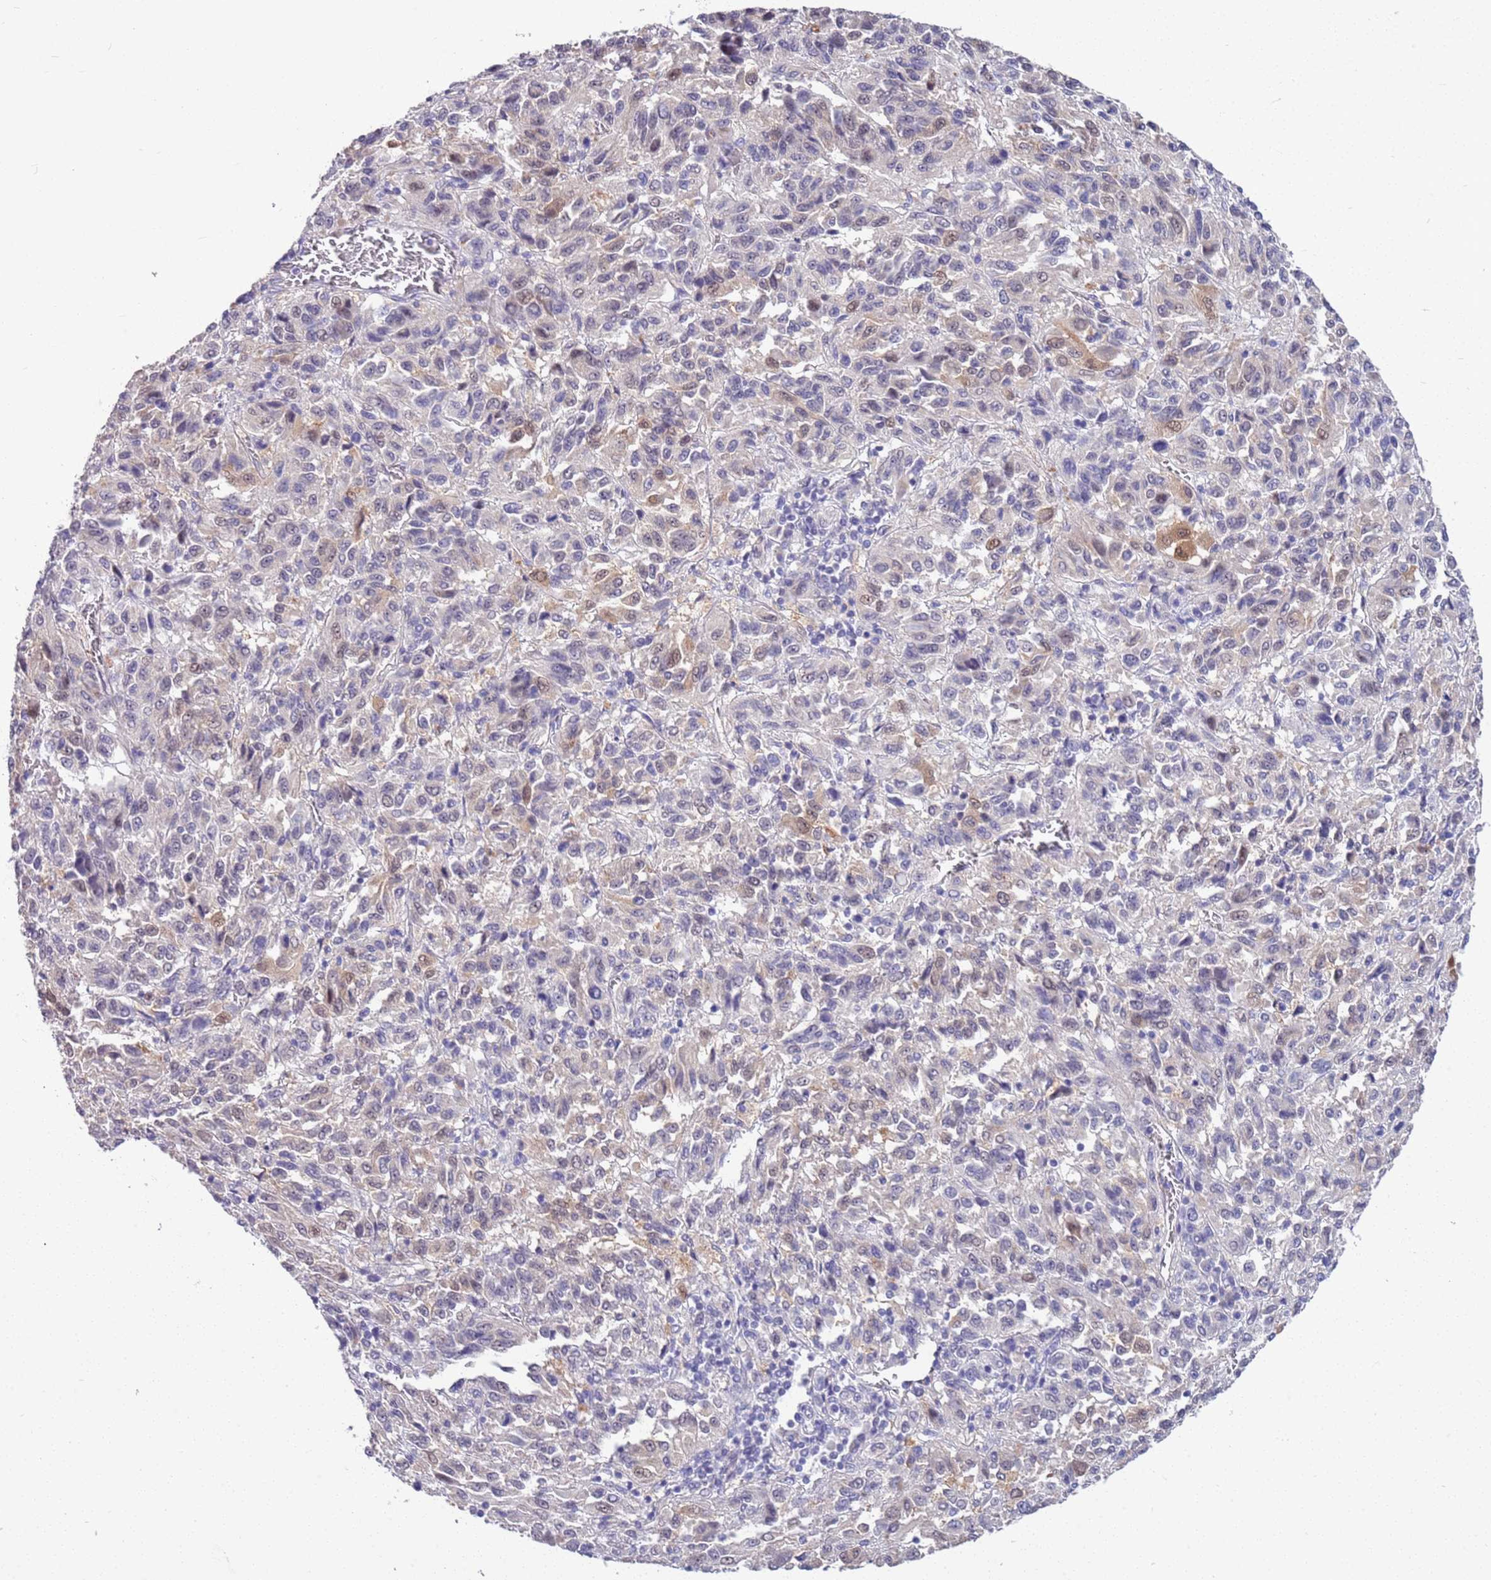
{"staining": {"intensity": "weak", "quantity": "<25%", "location": "cytoplasmic/membranous"}, "tissue": "melanoma", "cell_type": "Tumor cells", "image_type": "cancer", "snomed": [{"axis": "morphology", "description": "Malignant melanoma, Metastatic site"}, {"axis": "topography", "description": "Lung"}], "caption": "High magnification brightfield microscopy of melanoma stained with DAB (3,3'-diaminobenzidine) (brown) and counterstained with hematoxylin (blue): tumor cells show no significant positivity.", "gene": "BRMS1L", "patient": {"sex": "male", "age": 64}}